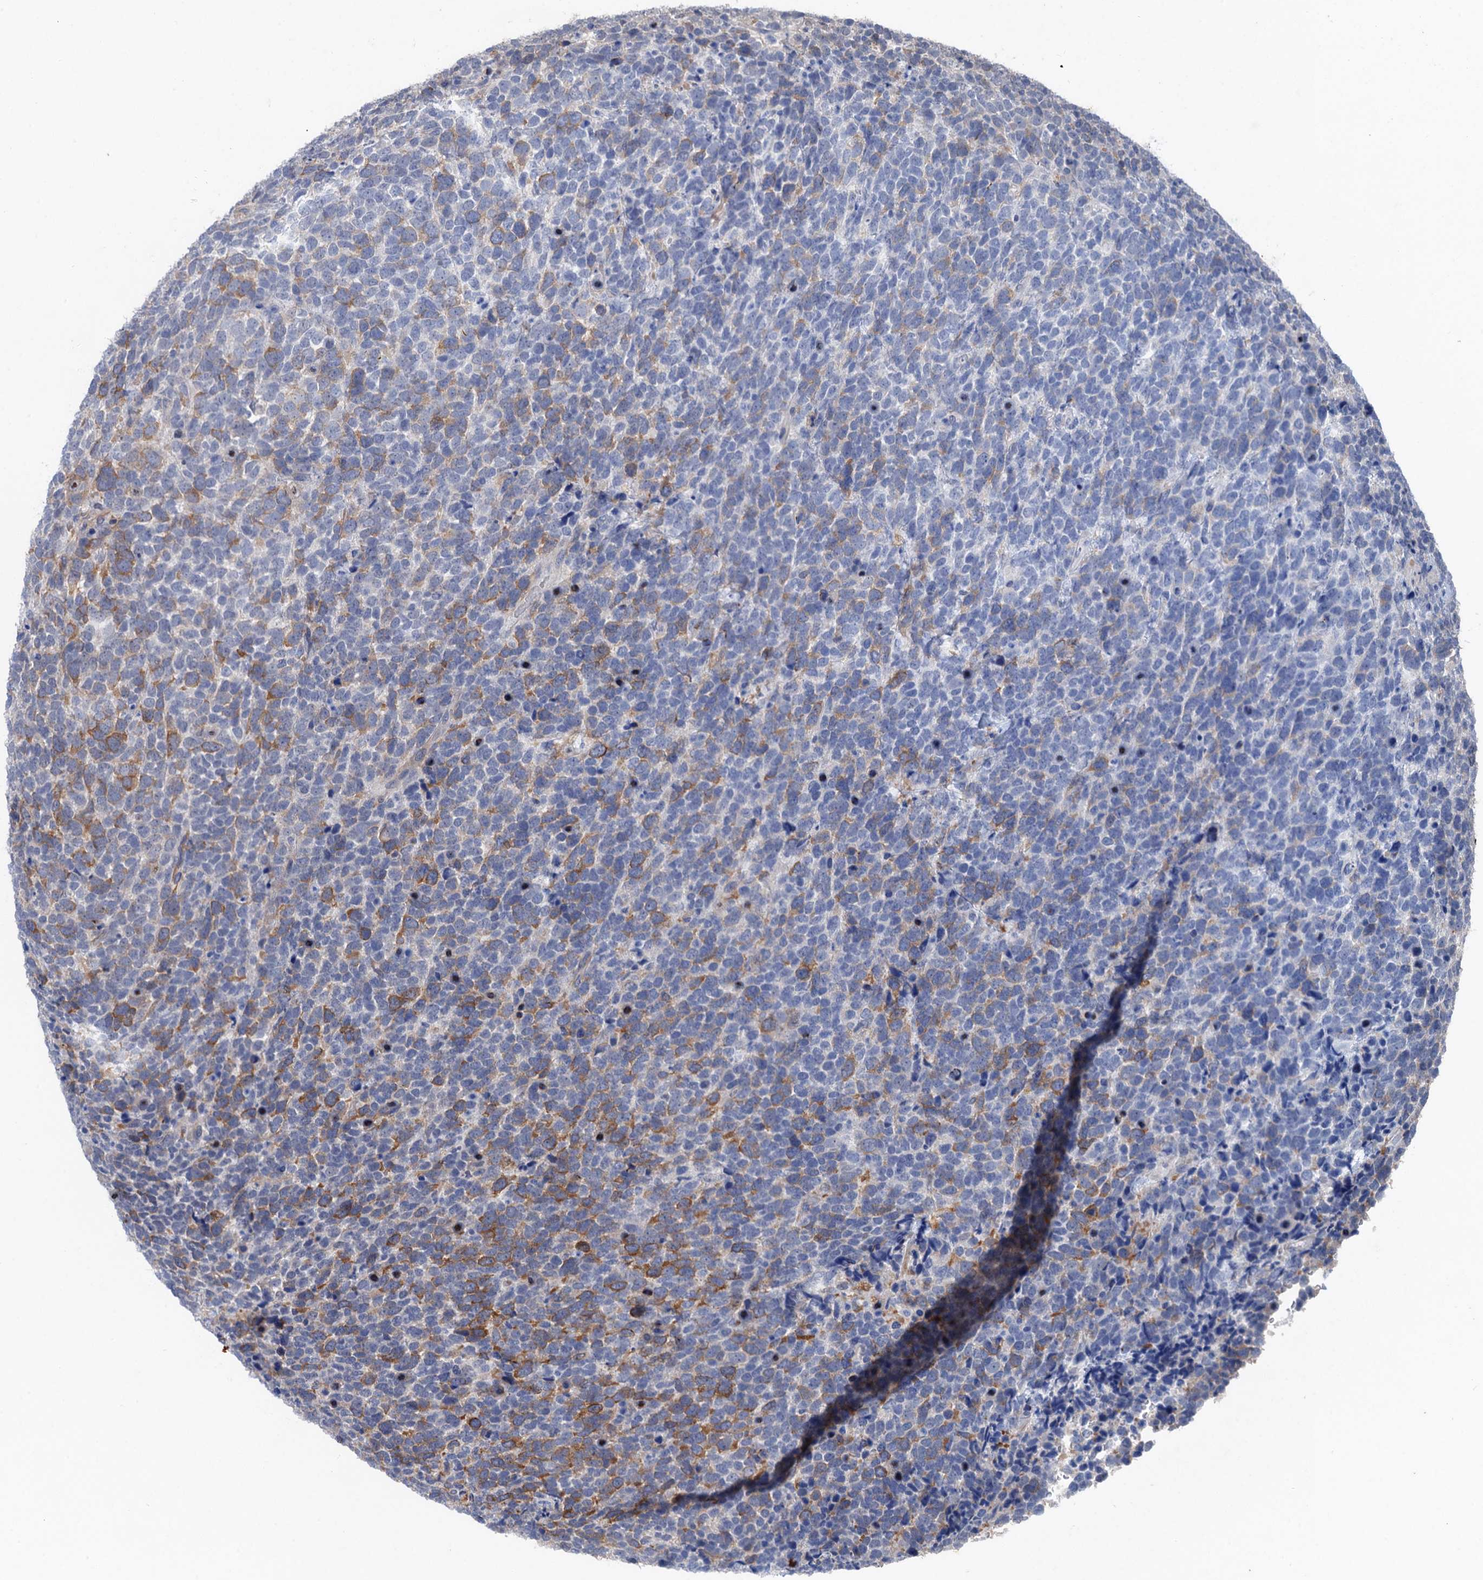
{"staining": {"intensity": "moderate", "quantity": "25%-75%", "location": "cytoplasmic/membranous"}, "tissue": "urothelial cancer", "cell_type": "Tumor cells", "image_type": "cancer", "snomed": [{"axis": "morphology", "description": "Urothelial carcinoma, High grade"}, {"axis": "topography", "description": "Urinary bladder"}], "caption": "Immunohistochemistry (IHC) image of neoplastic tissue: high-grade urothelial carcinoma stained using IHC shows medium levels of moderate protein expression localized specifically in the cytoplasmic/membranous of tumor cells, appearing as a cytoplasmic/membranous brown color.", "gene": "TTC31", "patient": {"sex": "female", "age": 82}}